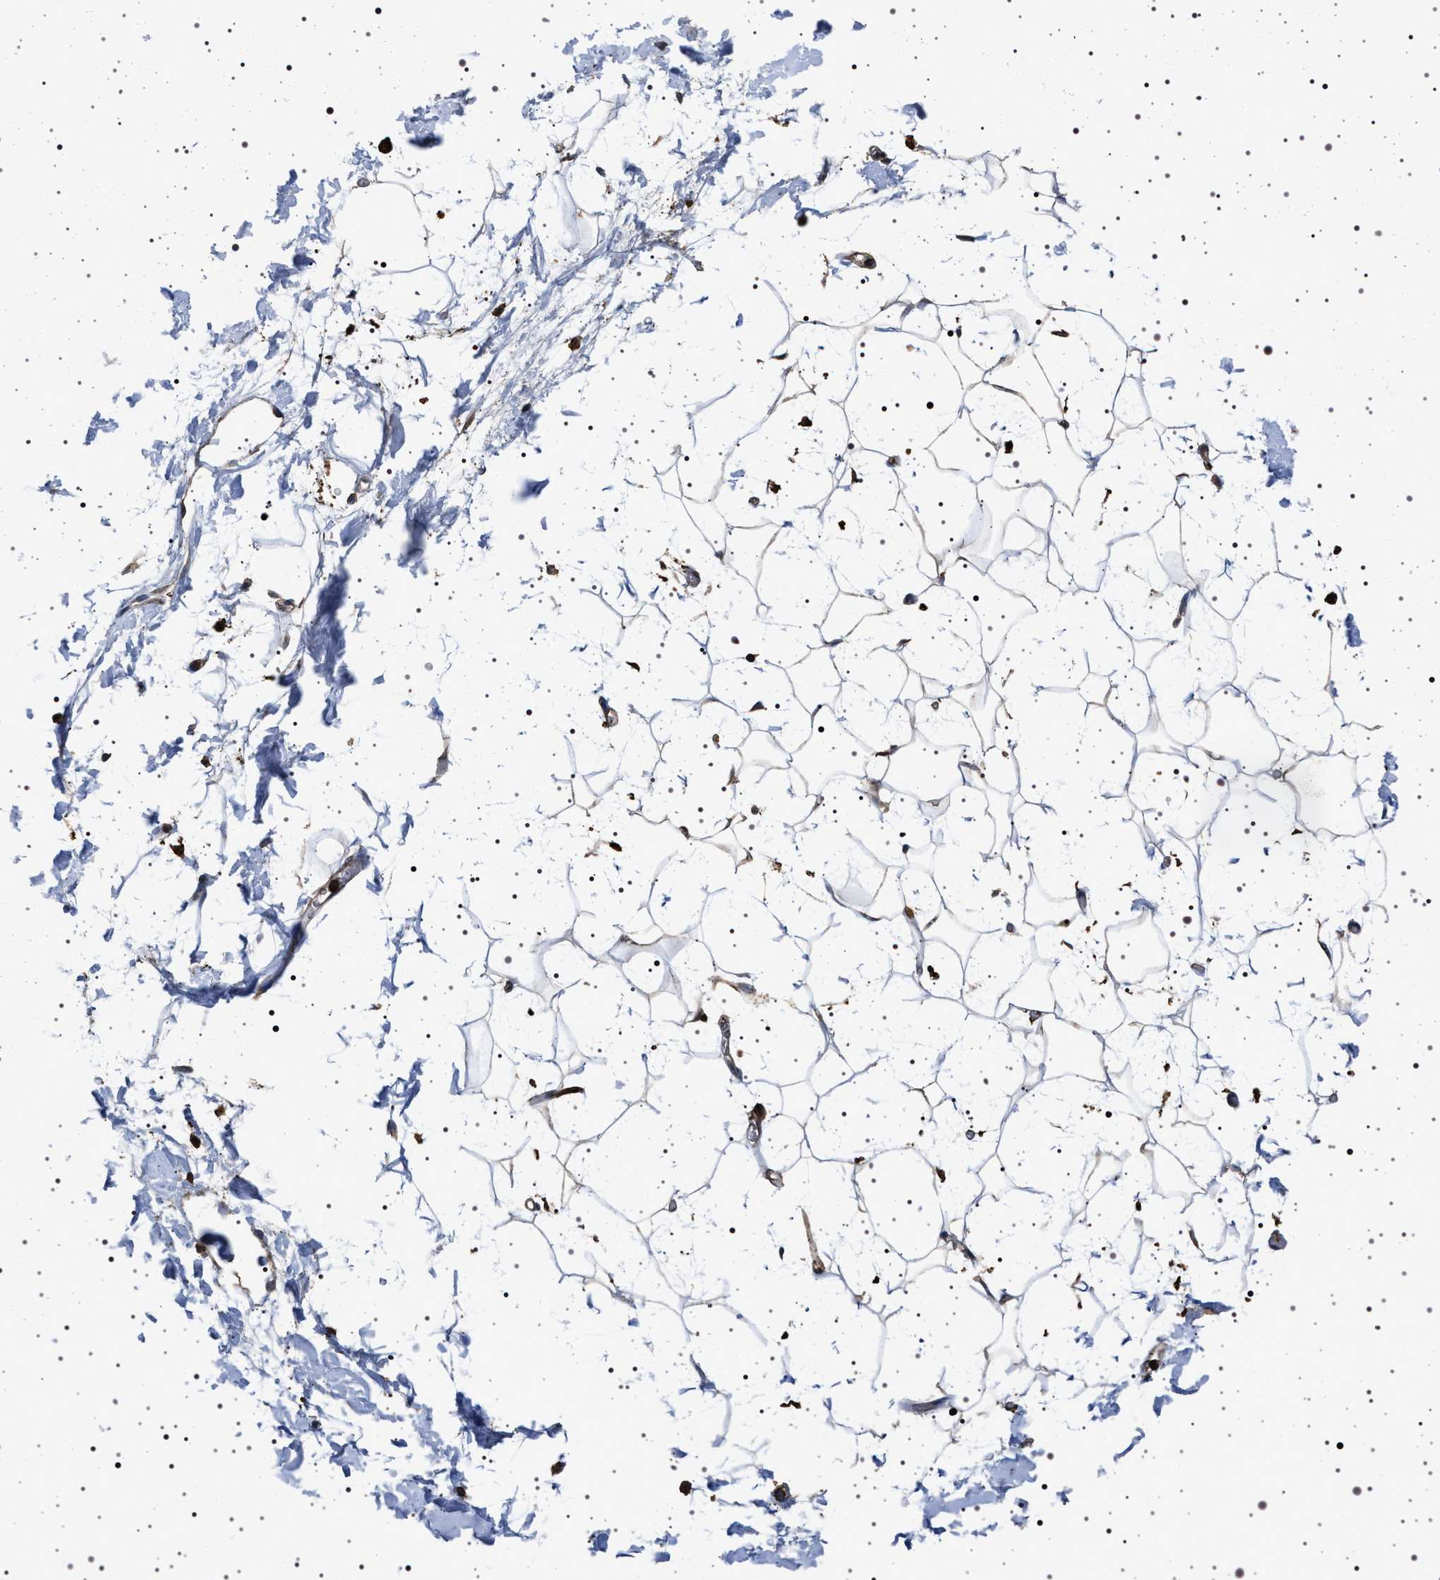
{"staining": {"intensity": "weak", "quantity": "<25%", "location": "cytoplasmic/membranous"}, "tissue": "adipose tissue", "cell_type": "Adipocytes", "image_type": "normal", "snomed": [{"axis": "morphology", "description": "Normal tissue, NOS"}, {"axis": "topography", "description": "Soft tissue"}], "caption": "This is a image of immunohistochemistry staining of normal adipose tissue, which shows no positivity in adipocytes. (DAB immunohistochemistry (IHC) with hematoxylin counter stain).", "gene": "SMAP2", "patient": {"sex": "male", "age": 72}}